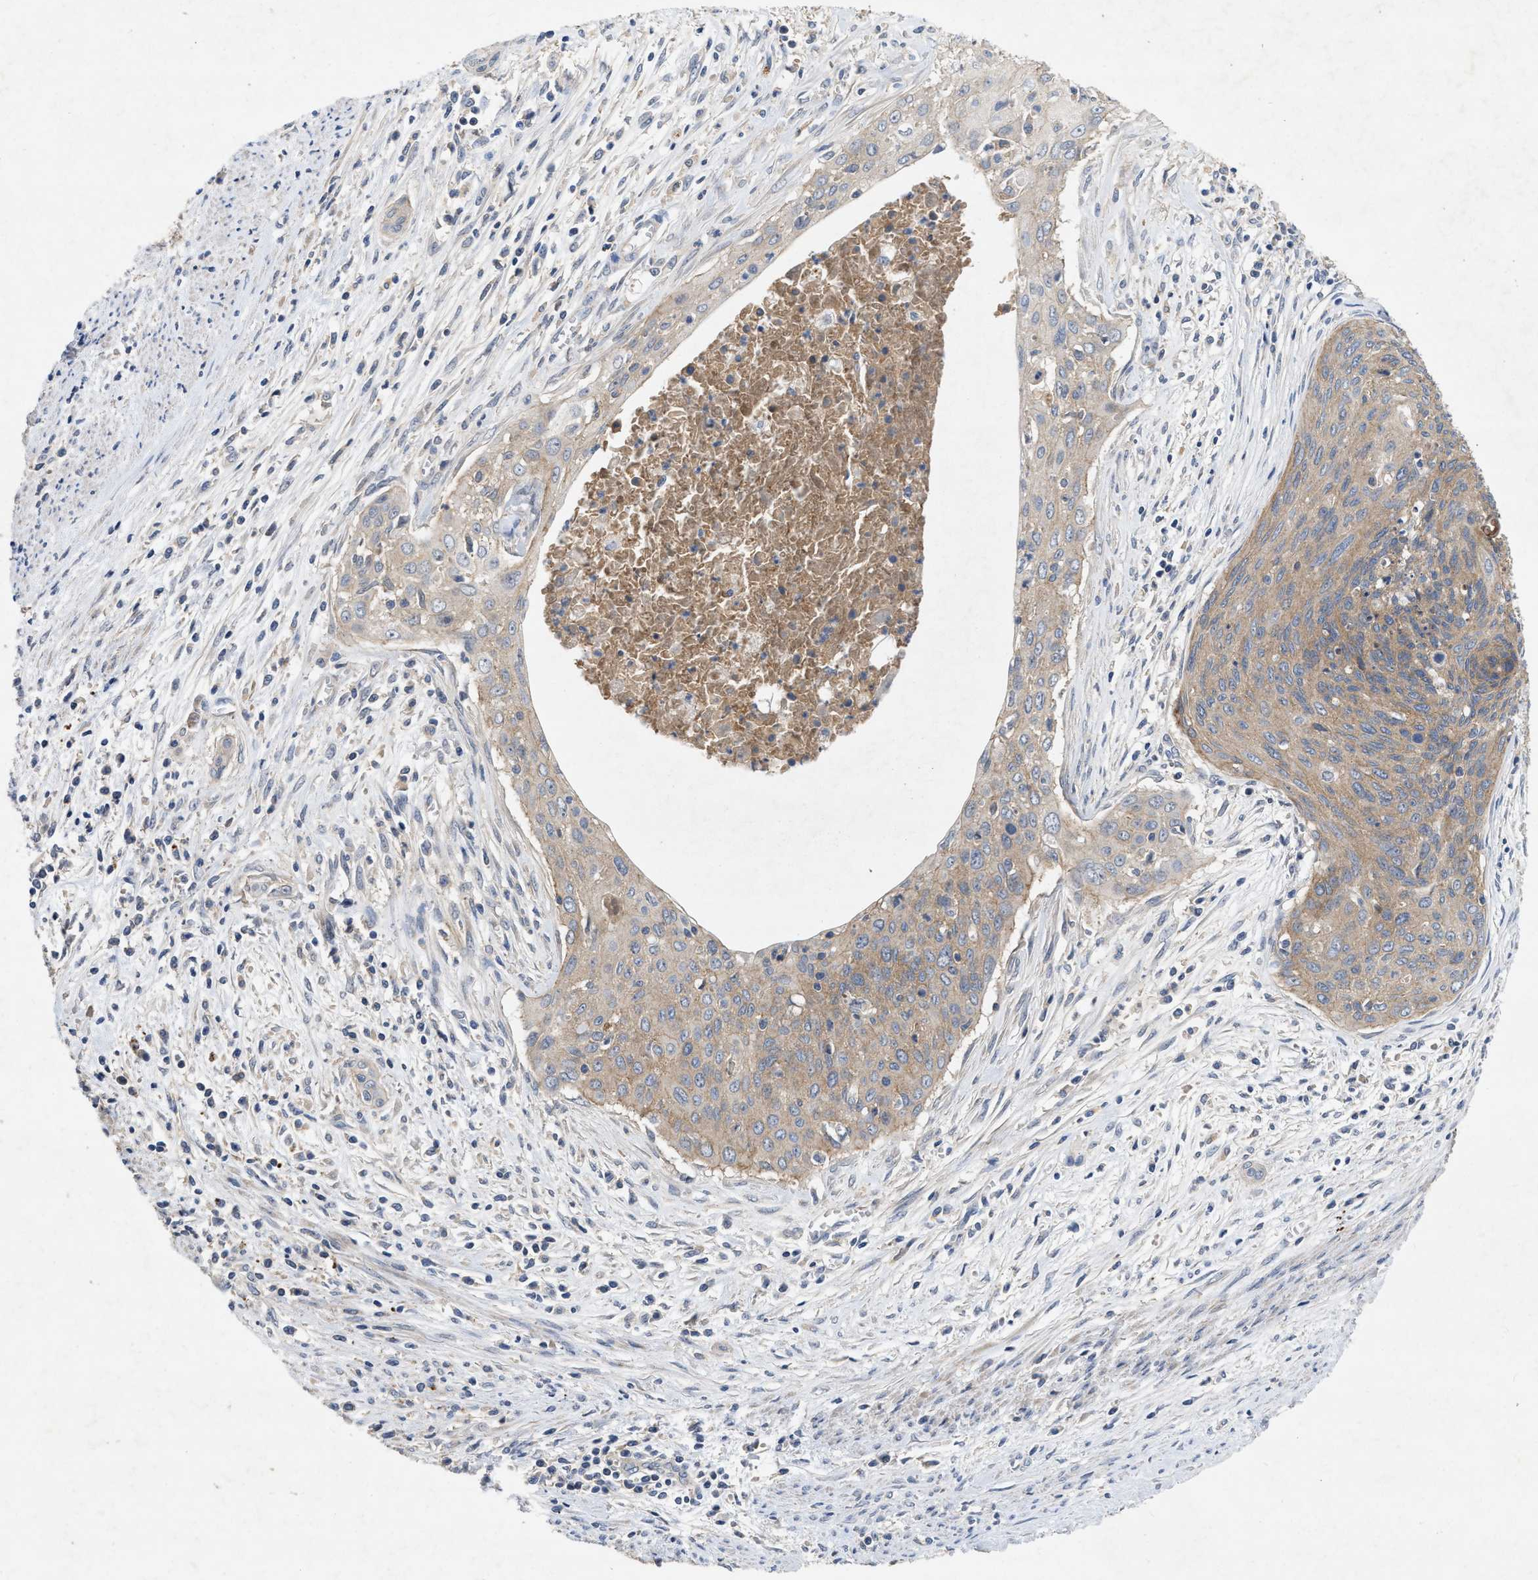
{"staining": {"intensity": "moderate", "quantity": ">75%", "location": "cytoplasmic/membranous"}, "tissue": "cervical cancer", "cell_type": "Tumor cells", "image_type": "cancer", "snomed": [{"axis": "morphology", "description": "Squamous cell carcinoma, NOS"}, {"axis": "topography", "description": "Cervix"}], "caption": "An immunohistochemistry (IHC) photomicrograph of neoplastic tissue is shown. Protein staining in brown shows moderate cytoplasmic/membranous positivity in squamous cell carcinoma (cervical) within tumor cells. The protein is stained brown, and the nuclei are stained in blue (DAB IHC with brightfield microscopy, high magnification).", "gene": "LPAR2", "patient": {"sex": "female", "age": 55}}